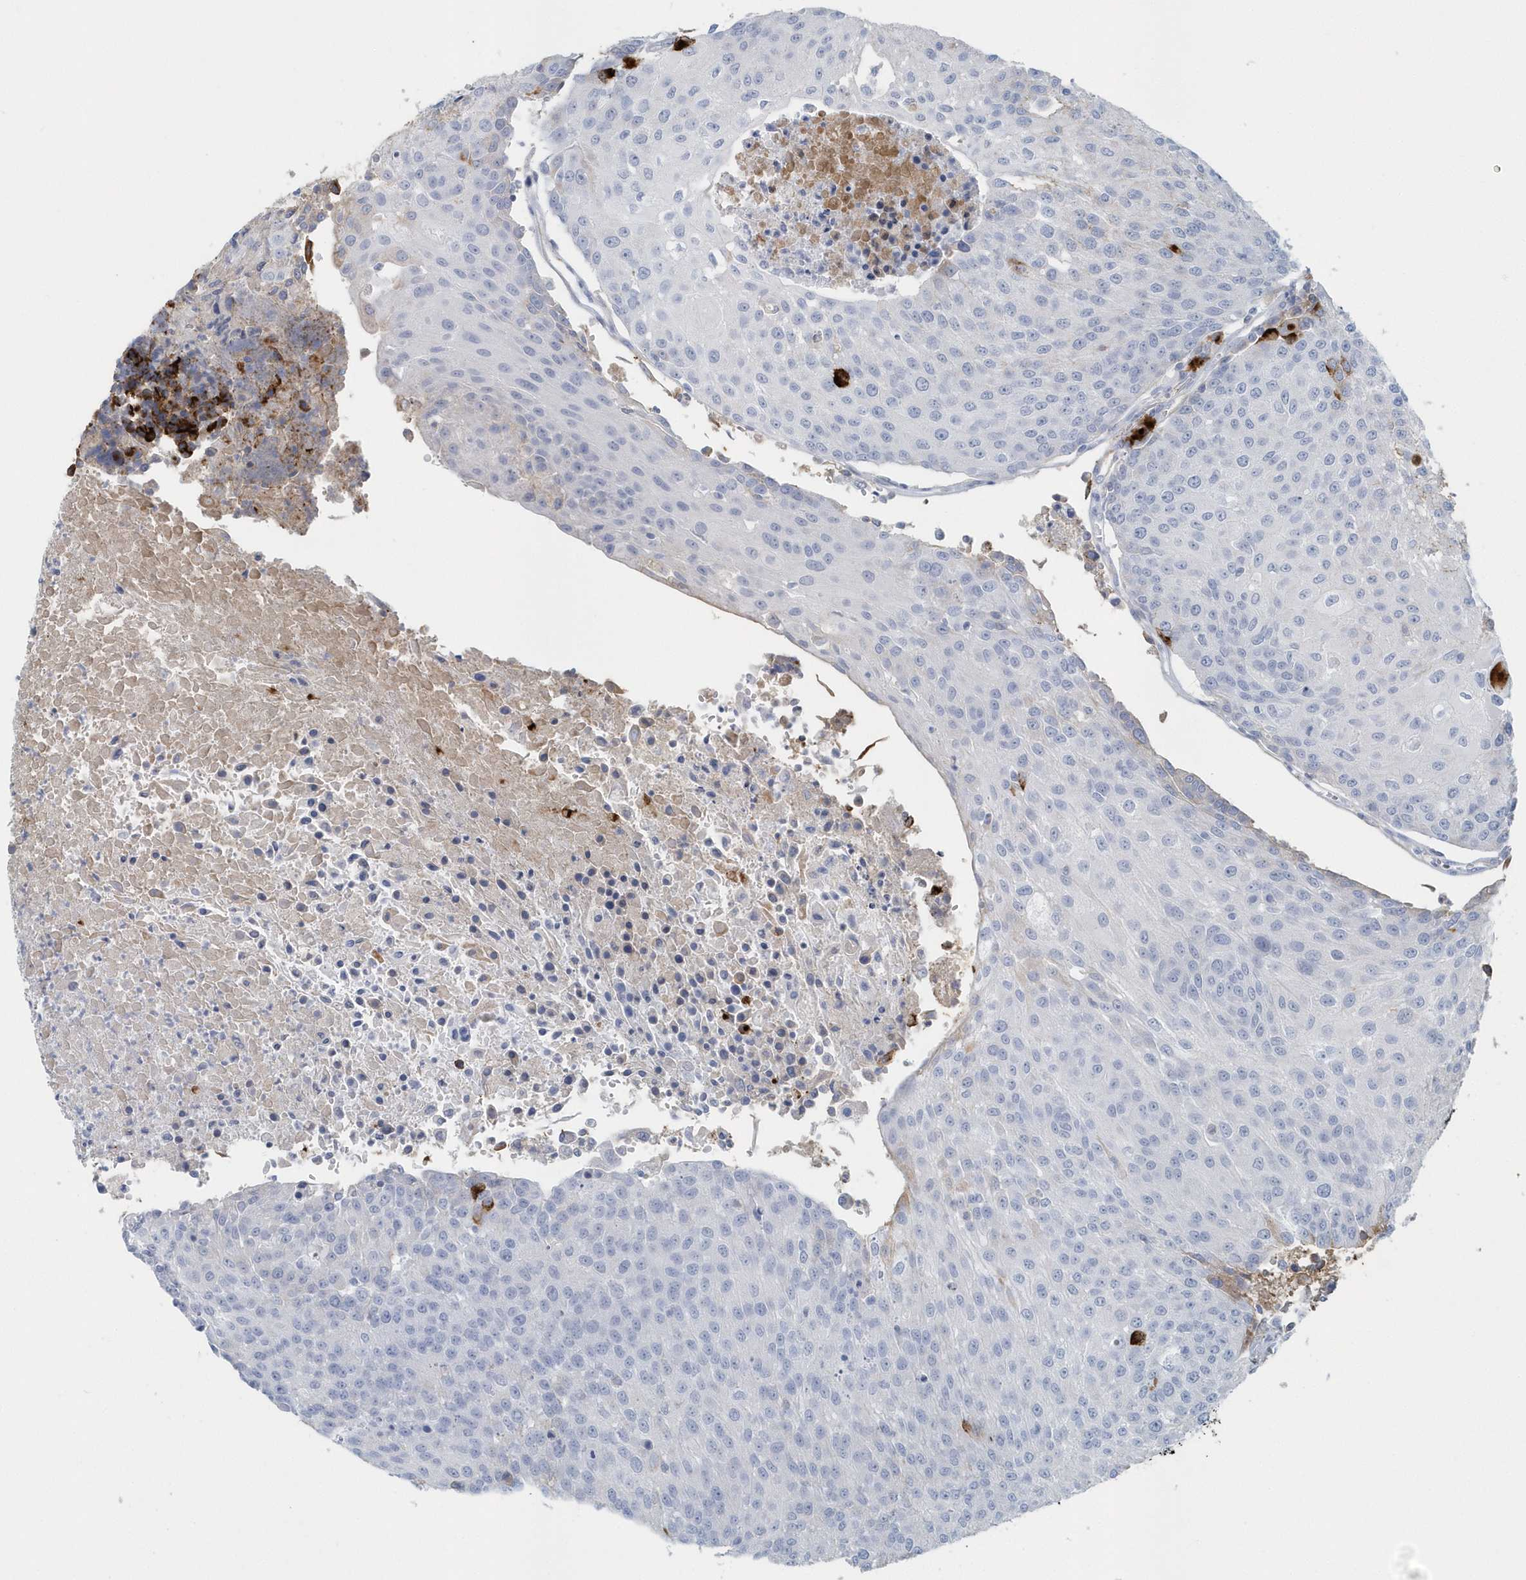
{"staining": {"intensity": "negative", "quantity": "none", "location": "none"}, "tissue": "urothelial cancer", "cell_type": "Tumor cells", "image_type": "cancer", "snomed": [{"axis": "morphology", "description": "Urothelial carcinoma, High grade"}, {"axis": "topography", "description": "Urinary bladder"}], "caption": "Immunohistochemistry micrograph of neoplastic tissue: urothelial cancer stained with DAB (3,3'-diaminobenzidine) exhibits no significant protein staining in tumor cells.", "gene": "JCHAIN", "patient": {"sex": "female", "age": 85}}